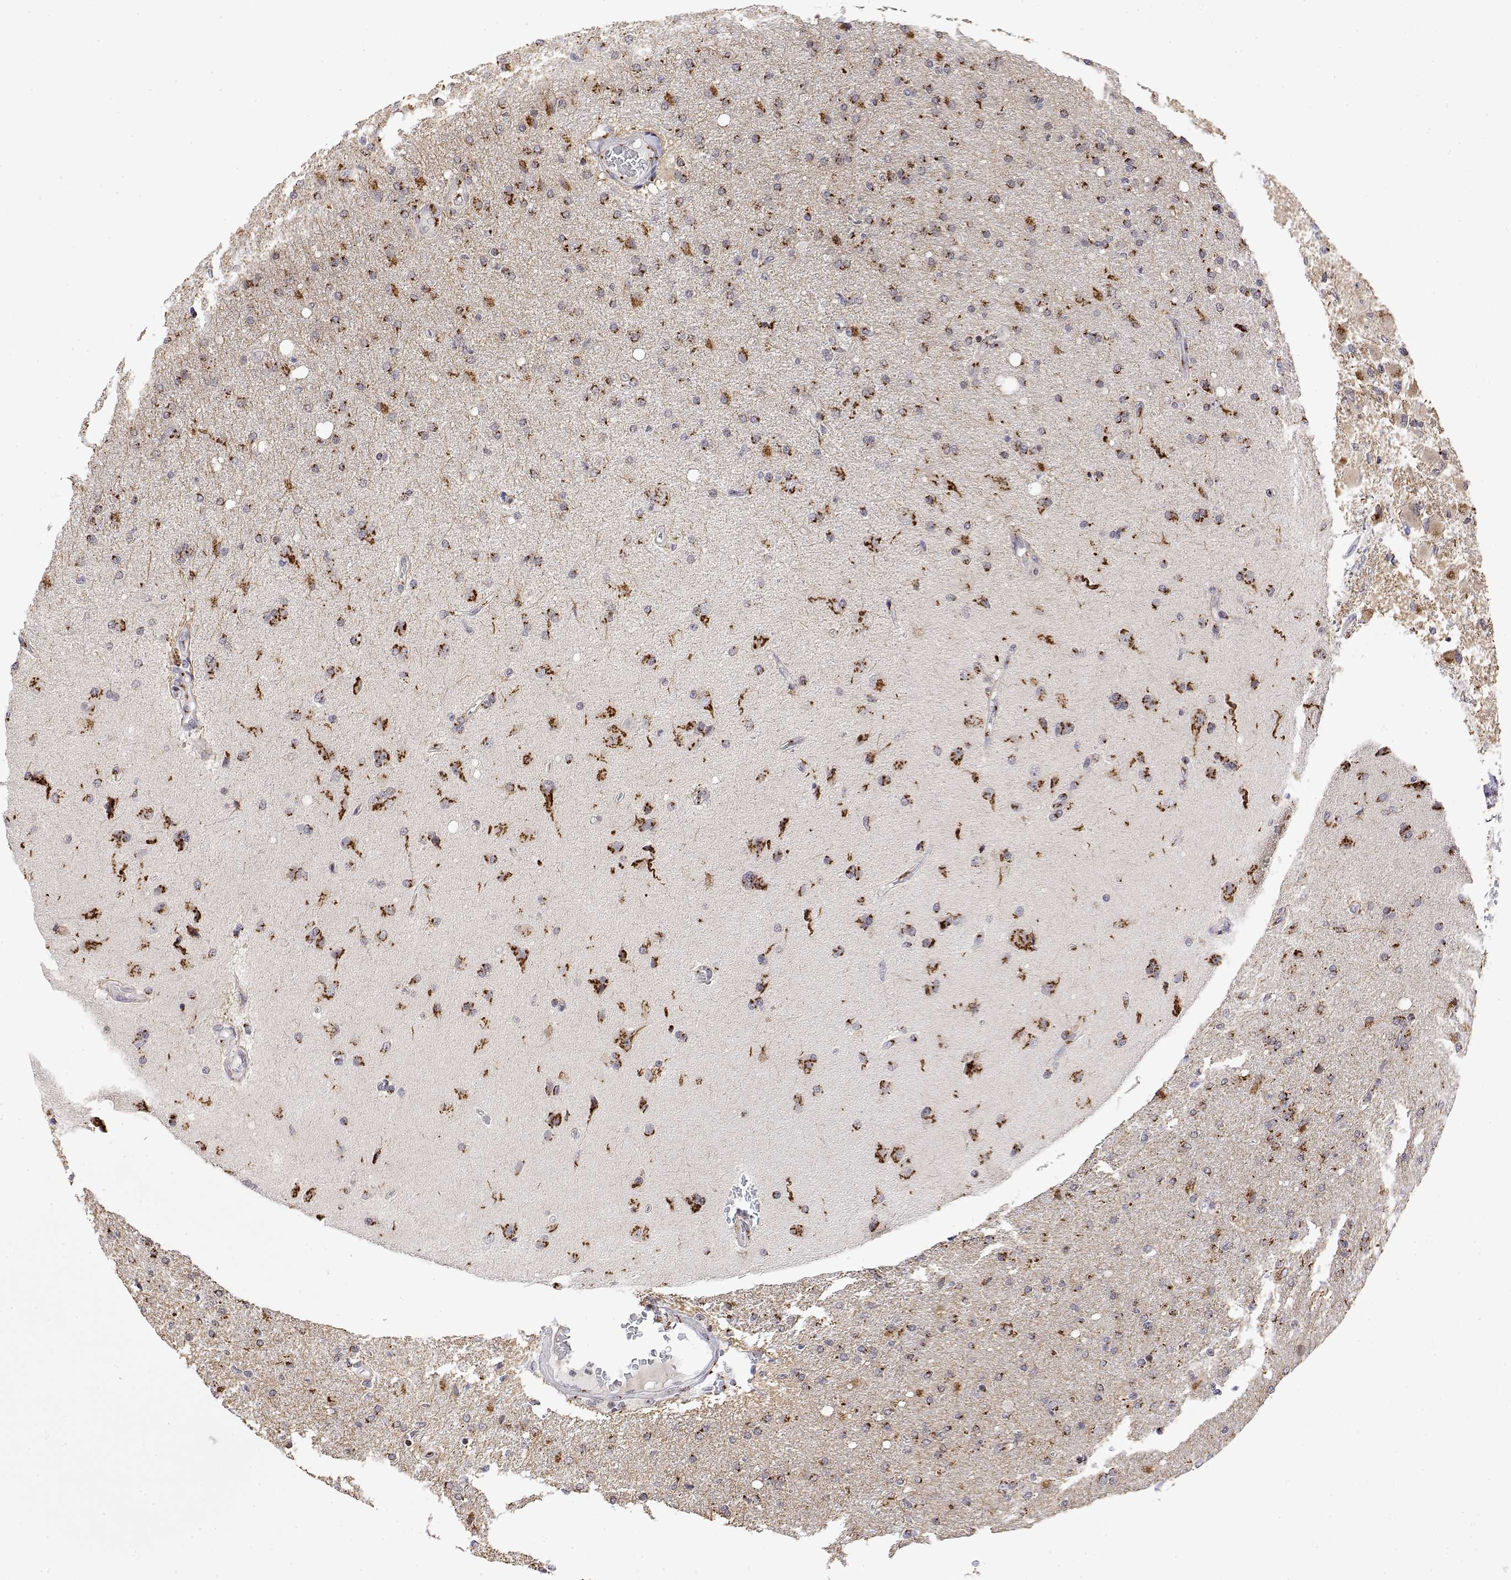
{"staining": {"intensity": "strong", "quantity": "25%-75%", "location": "cytoplasmic/membranous"}, "tissue": "glioma", "cell_type": "Tumor cells", "image_type": "cancer", "snomed": [{"axis": "morphology", "description": "Glioma, malignant, High grade"}, {"axis": "topography", "description": "Cerebral cortex"}], "caption": "This micrograph shows glioma stained with immunohistochemistry (IHC) to label a protein in brown. The cytoplasmic/membranous of tumor cells show strong positivity for the protein. Nuclei are counter-stained blue.", "gene": "YIPF3", "patient": {"sex": "male", "age": 70}}